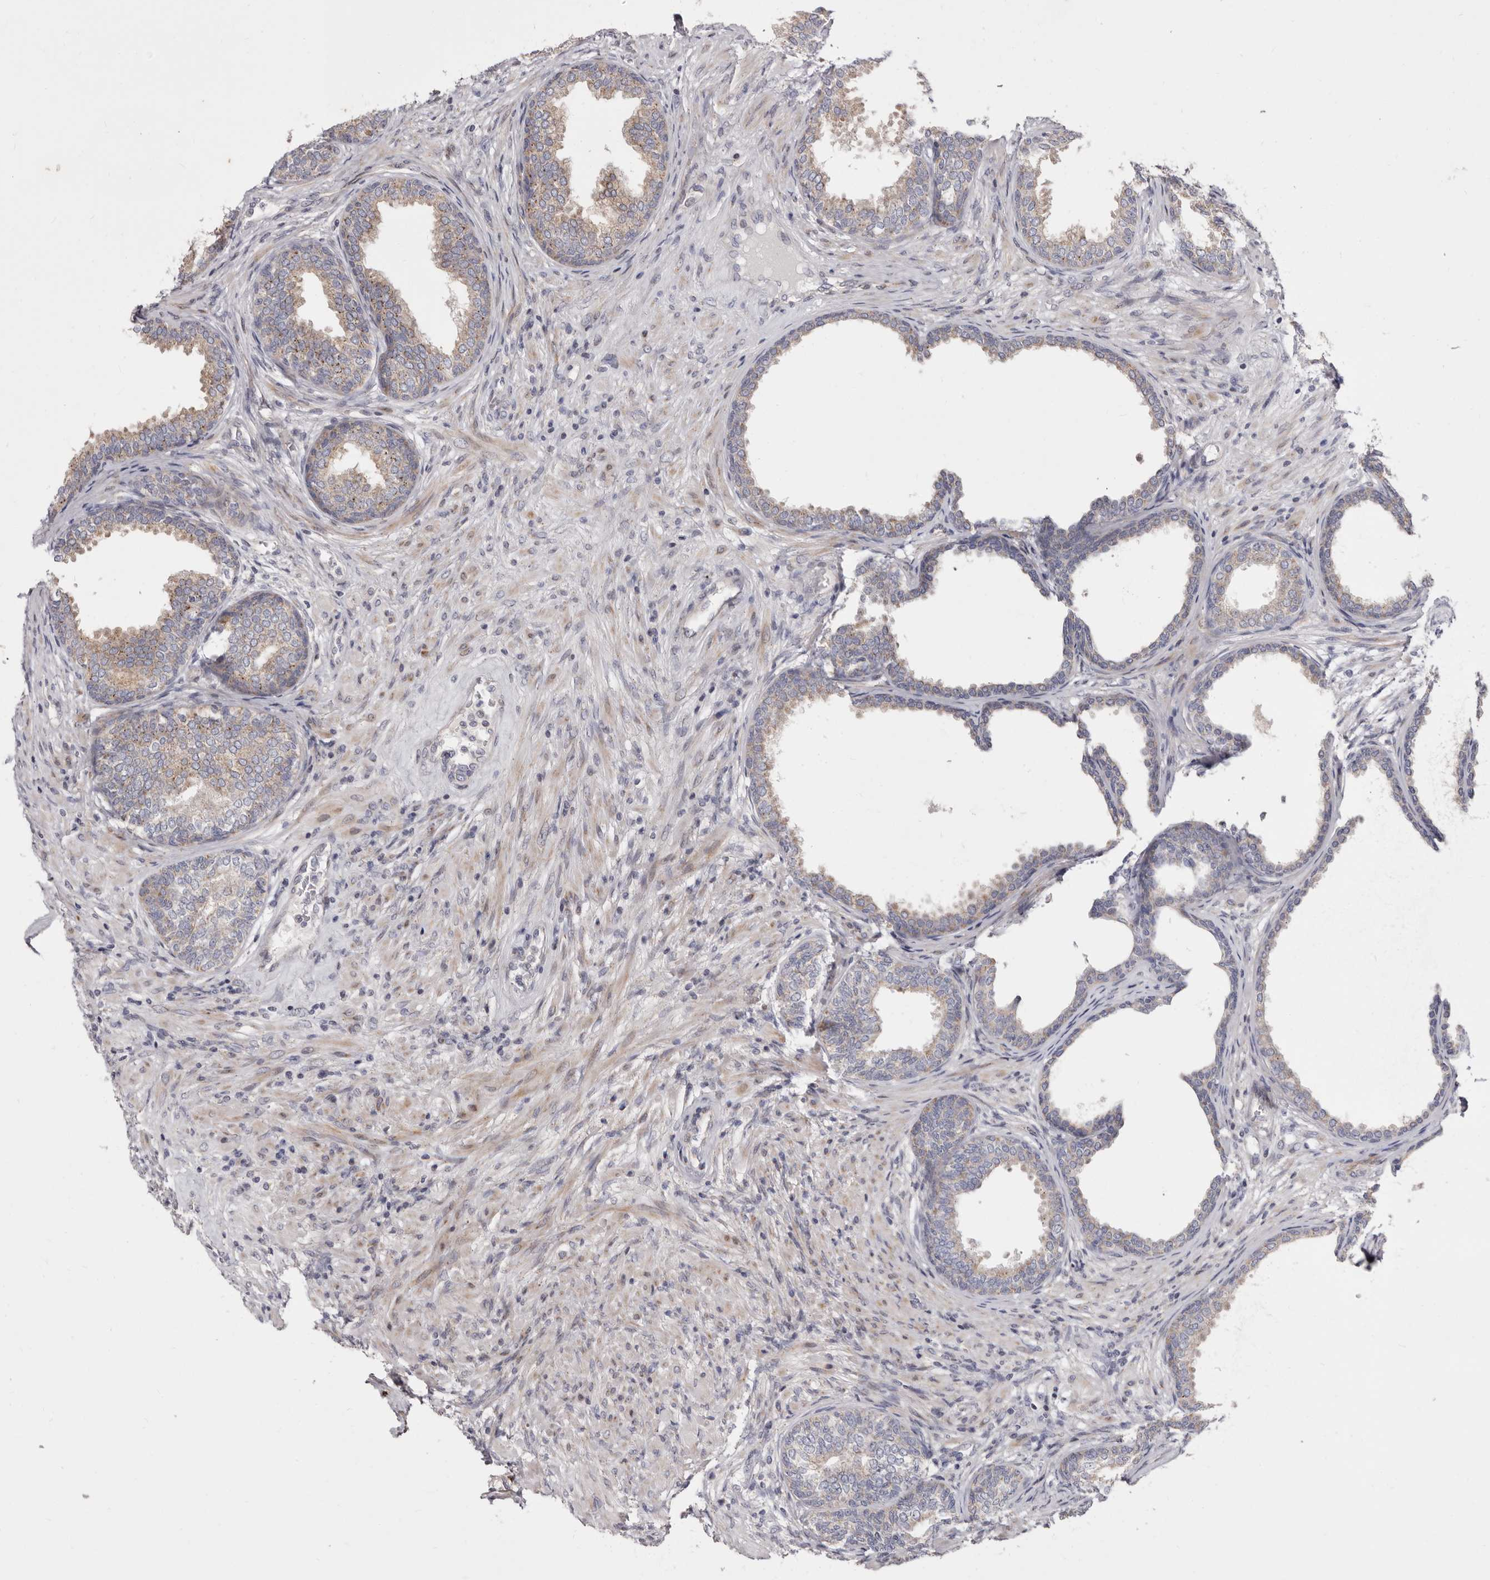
{"staining": {"intensity": "moderate", "quantity": "<25%", "location": "cytoplasmic/membranous"}, "tissue": "prostate", "cell_type": "Glandular cells", "image_type": "normal", "snomed": [{"axis": "morphology", "description": "Normal tissue, NOS"}, {"axis": "topography", "description": "Prostate"}], "caption": "This micrograph reveals immunohistochemistry staining of normal prostate, with low moderate cytoplasmic/membranous expression in about <25% of glandular cells.", "gene": "TIMM17B", "patient": {"sex": "male", "age": 76}}